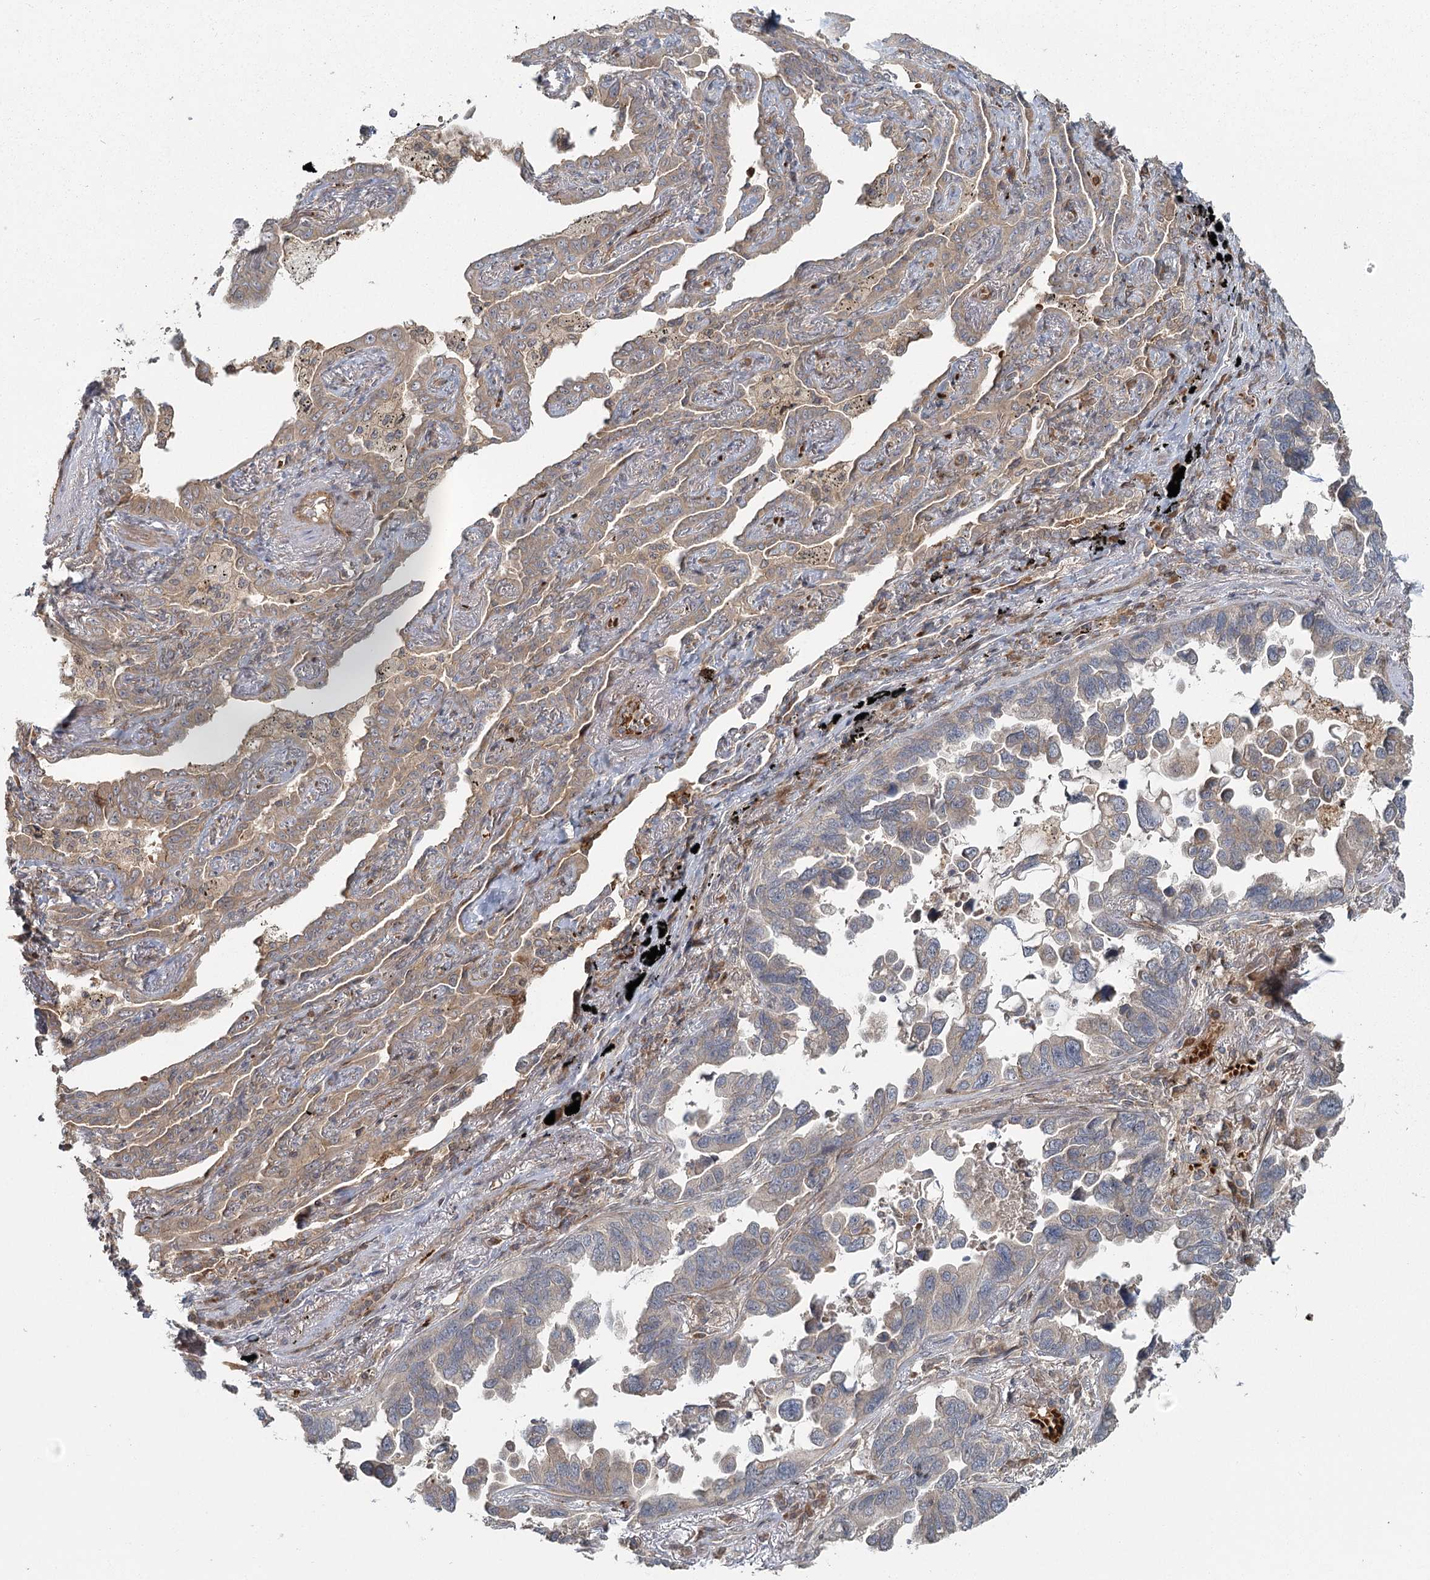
{"staining": {"intensity": "weak", "quantity": ">75%", "location": "cytoplasmic/membranous"}, "tissue": "lung cancer", "cell_type": "Tumor cells", "image_type": "cancer", "snomed": [{"axis": "morphology", "description": "Adenocarcinoma, NOS"}, {"axis": "topography", "description": "Lung"}], "caption": "Adenocarcinoma (lung) stained with a brown dye demonstrates weak cytoplasmic/membranous positive staining in approximately >75% of tumor cells.", "gene": "RAPGEF6", "patient": {"sex": "male", "age": 67}}